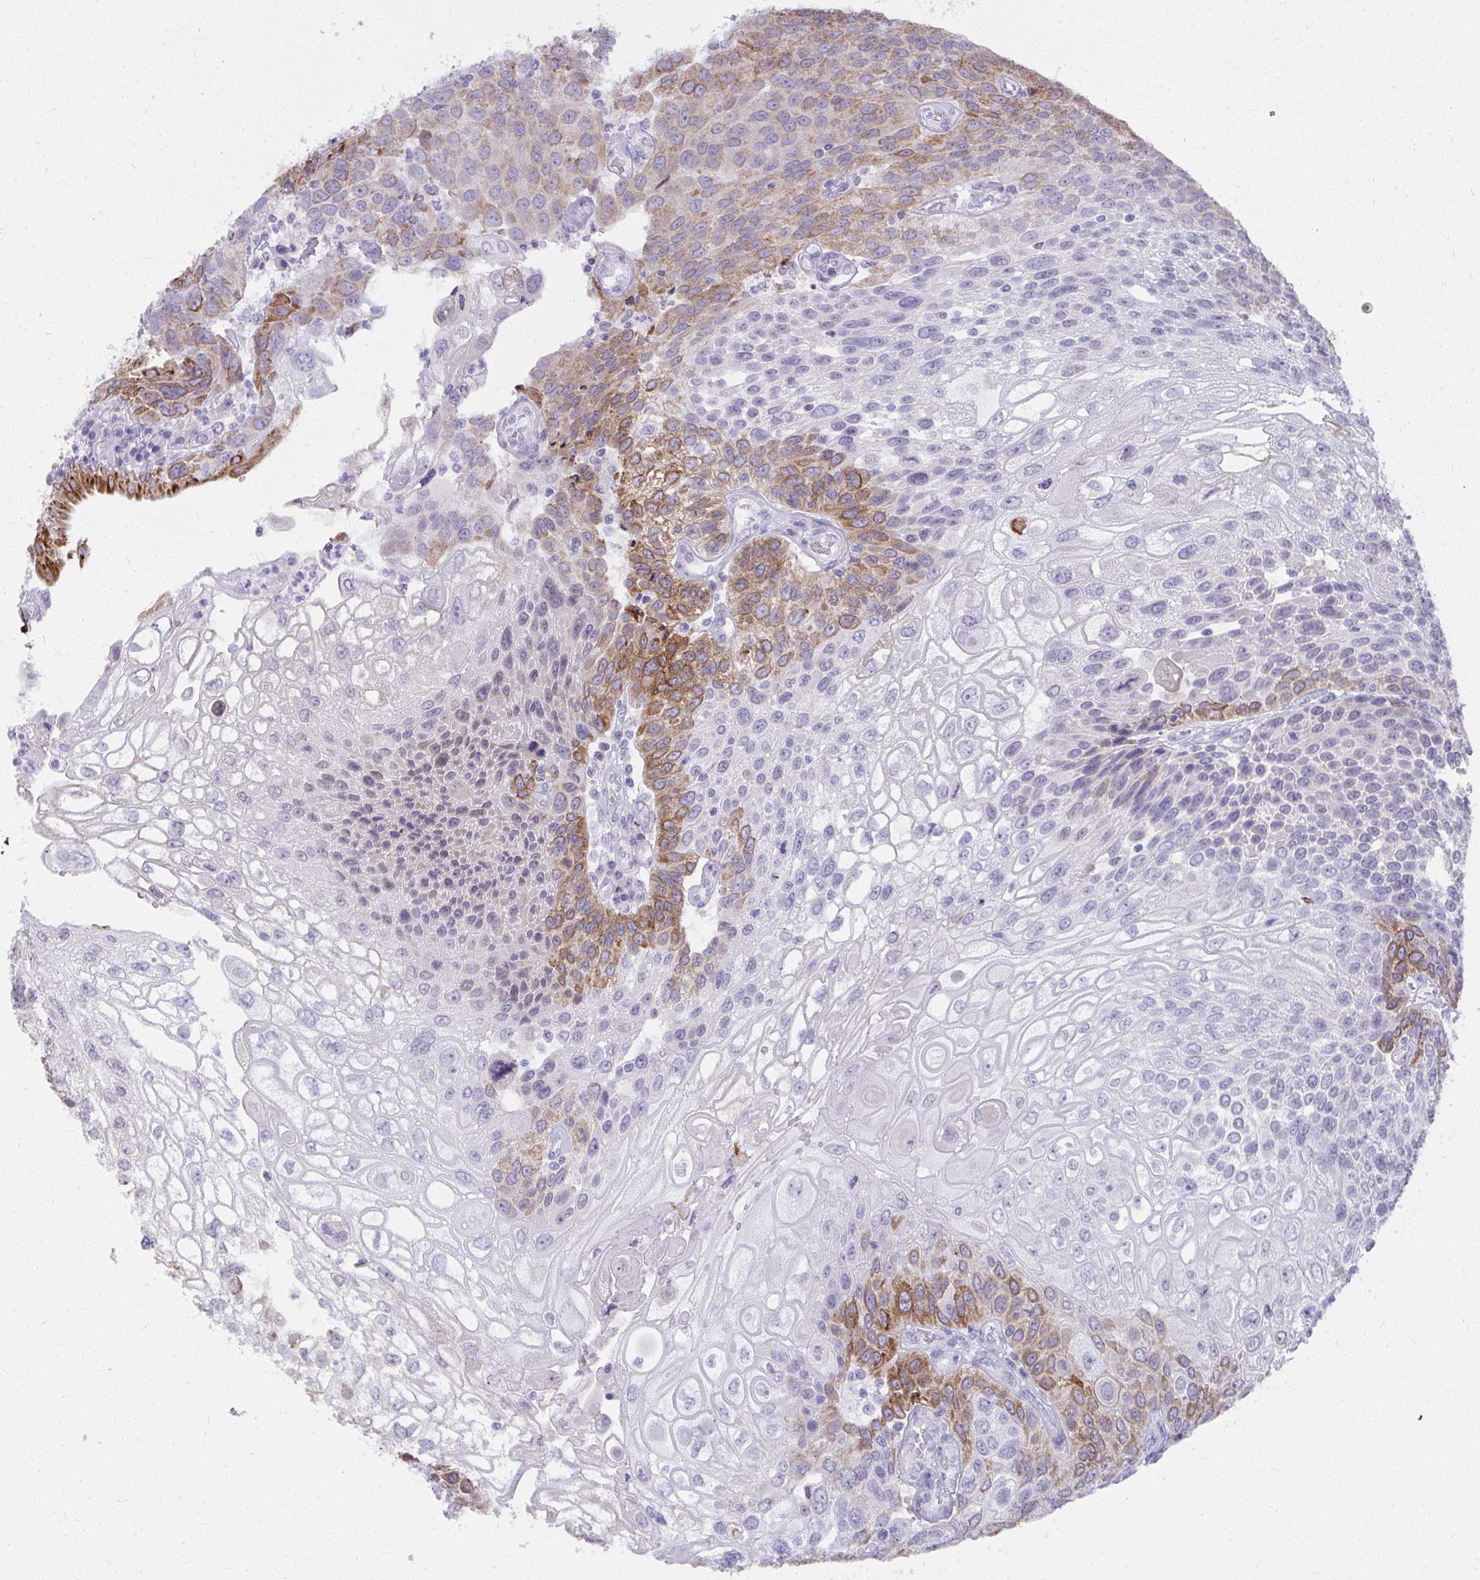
{"staining": {"intensity": "moderate", "quantity": "25%-75%", "location": "cytoplasmic/membranous"}, "tissue": "urothelial cancer", "cell_type": "Tumor cells", "image_type": "cancer", "snomed": [{"axis": "morphology", "description": "Urothelial carcinoma, High grade"}, {"axis": "topography", "description": "Urinary bladder"}], "caption": "Immunohistochemical staining of human urothelial cancer displays medium levels of moderate cytoplasmic/membranous protein expression in approximately 25%-75% of tumor cells.", "gene": "UGT3A2", "patient": {"sex": "female", "age": 70}}